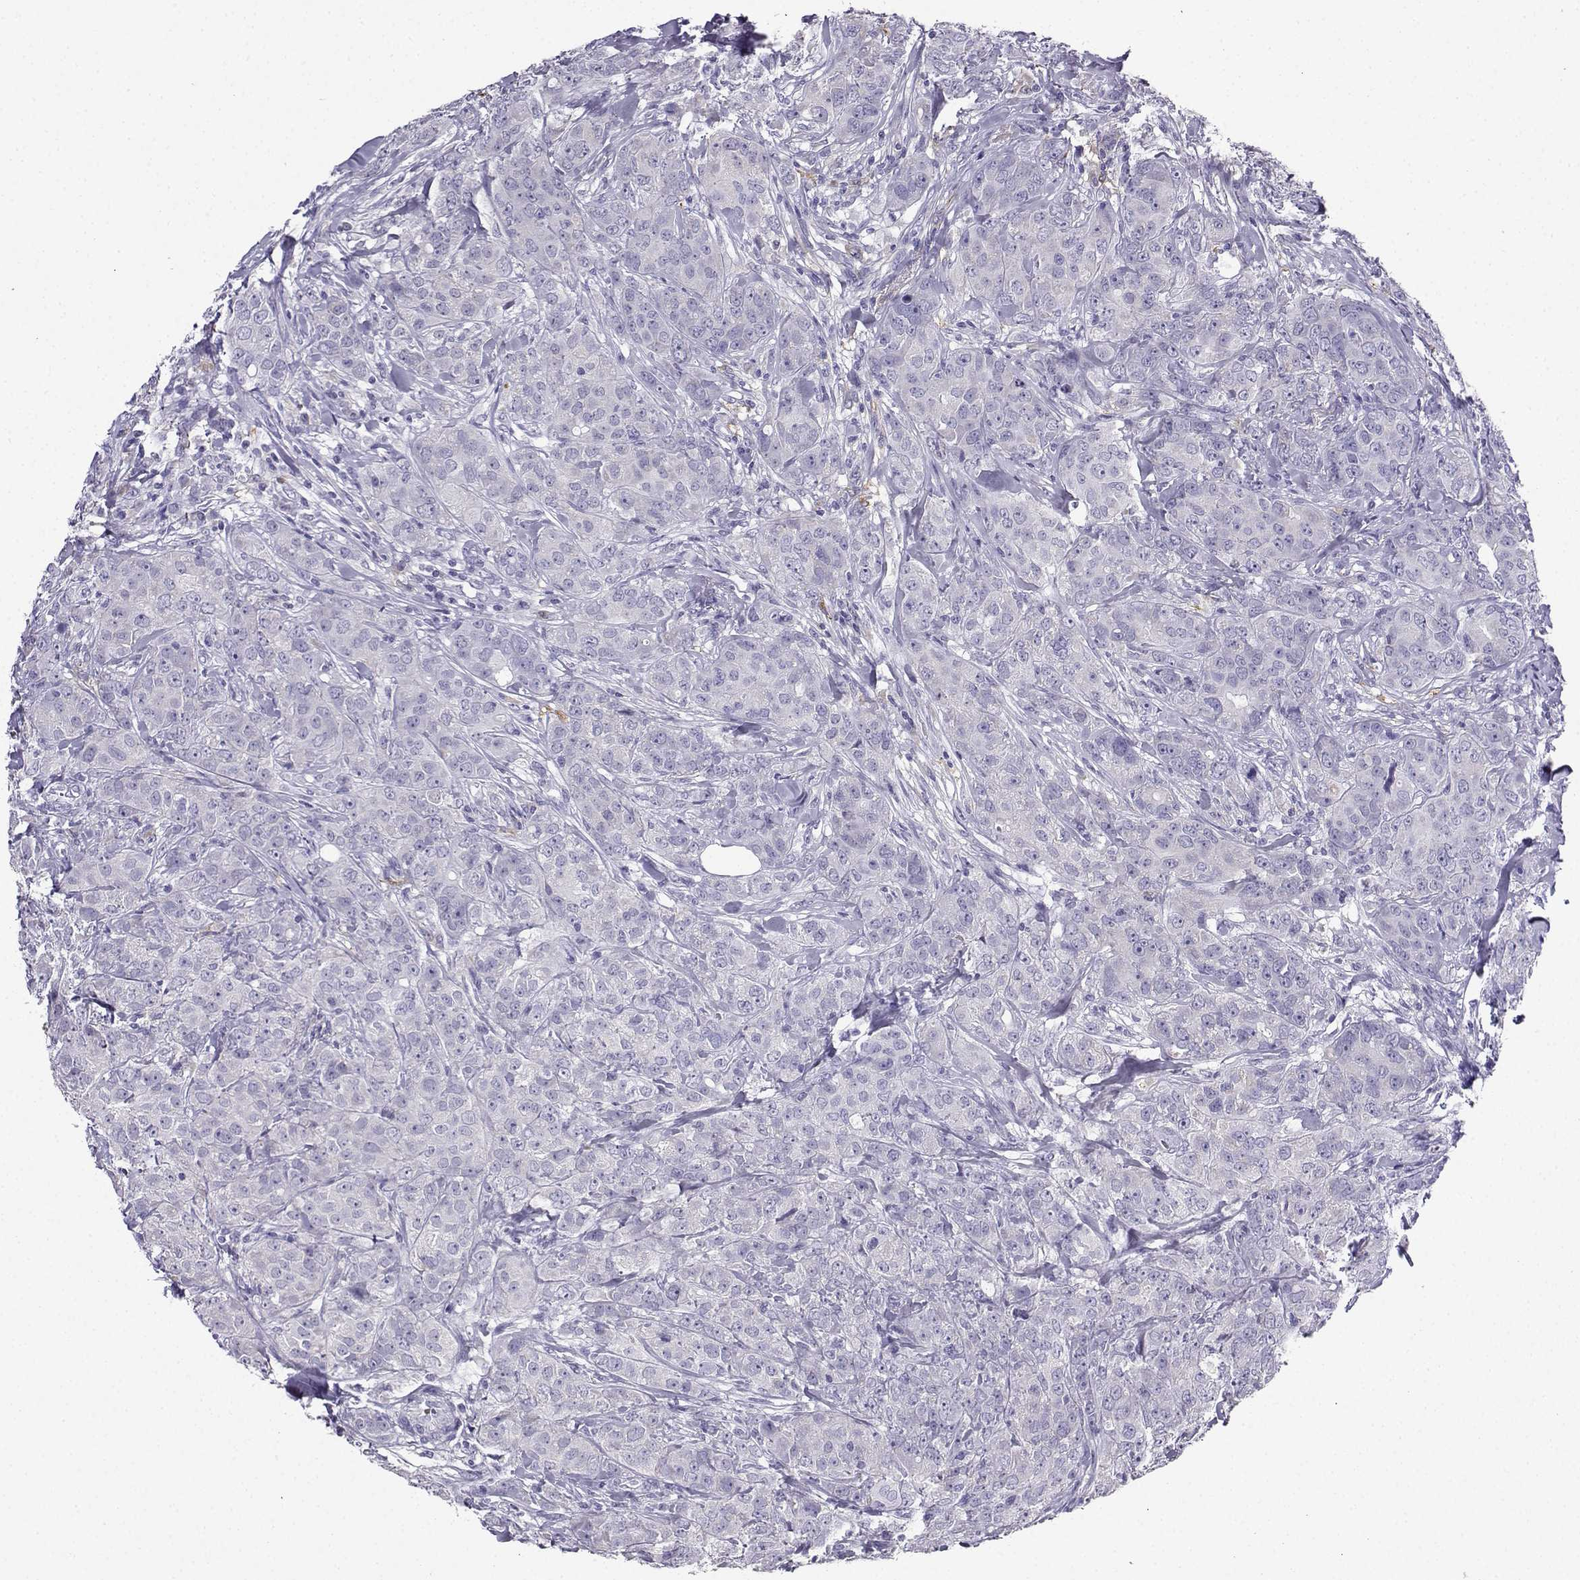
{"staining": {"intensity": "negative", "quantity": "none", "location": "none"}, "tissue": "breast cancer", "cell_type": "Tumor cells", "image_type": "cancer", "snomed": [{"axis": "morphology", "description": "Duct carcinoma"}, {"axis": "topography", "description": "Breast"}], "caption": "This photomicrograph is of breast cancer (intraductal carcinoma) stained with immunohistochemistry to label a protein in brown with the nuclei are counter-stained blue. There is no staining in tumor cells. (DAB (3,3'-diaminobenzidine) IHC, high magnification).", "gene": "LINGO1", "patient": {"sex": "female", "age": 43}}